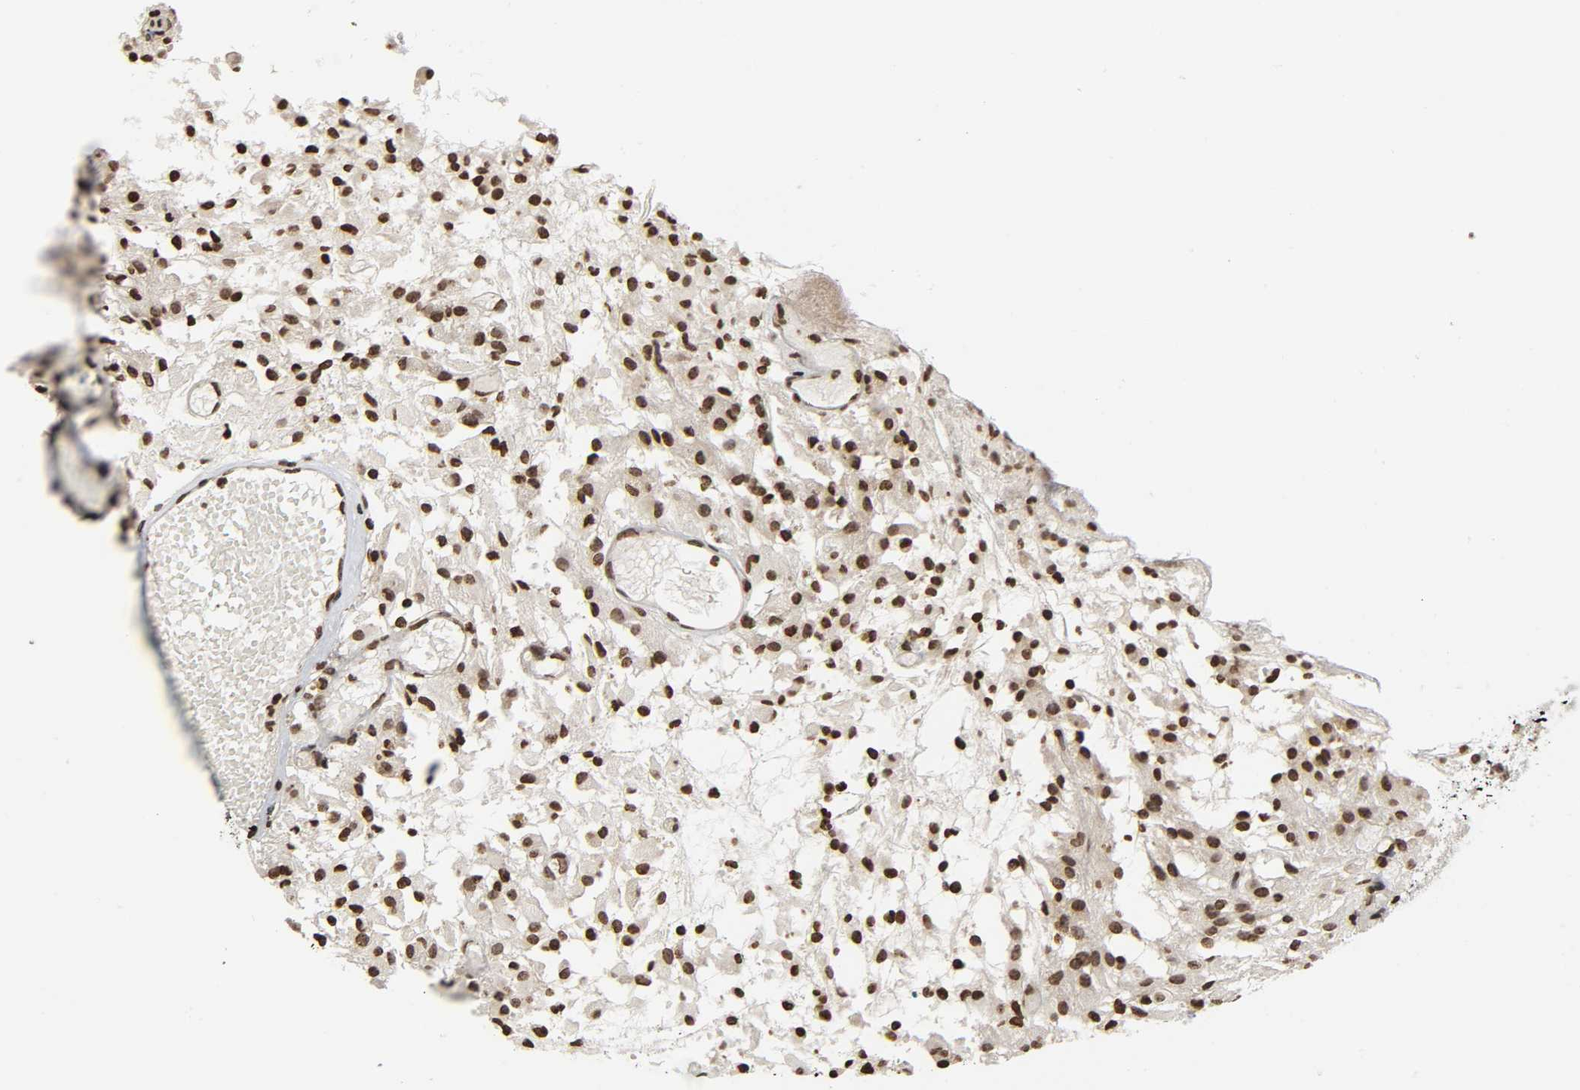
{"staining": {"intensity": "moderate", "quantity": ">75%", "location": "nuclear"}, "tissue": "glioma", "cell_type": "Tumor cells", "image_type": "cancer", "snomed": [{"axis": "morphology", "description": "Glioma, malignant, High grade"}, {"axis": "topography", "description": "Brain"}], "caption": "Protein expression analysis of high-grade glioma (malignant) displays moderate nuclear positivity in about >75% of tumor cells.", "gene": "ELAVL1", "patient": {"sex": "female", "age": 59}}